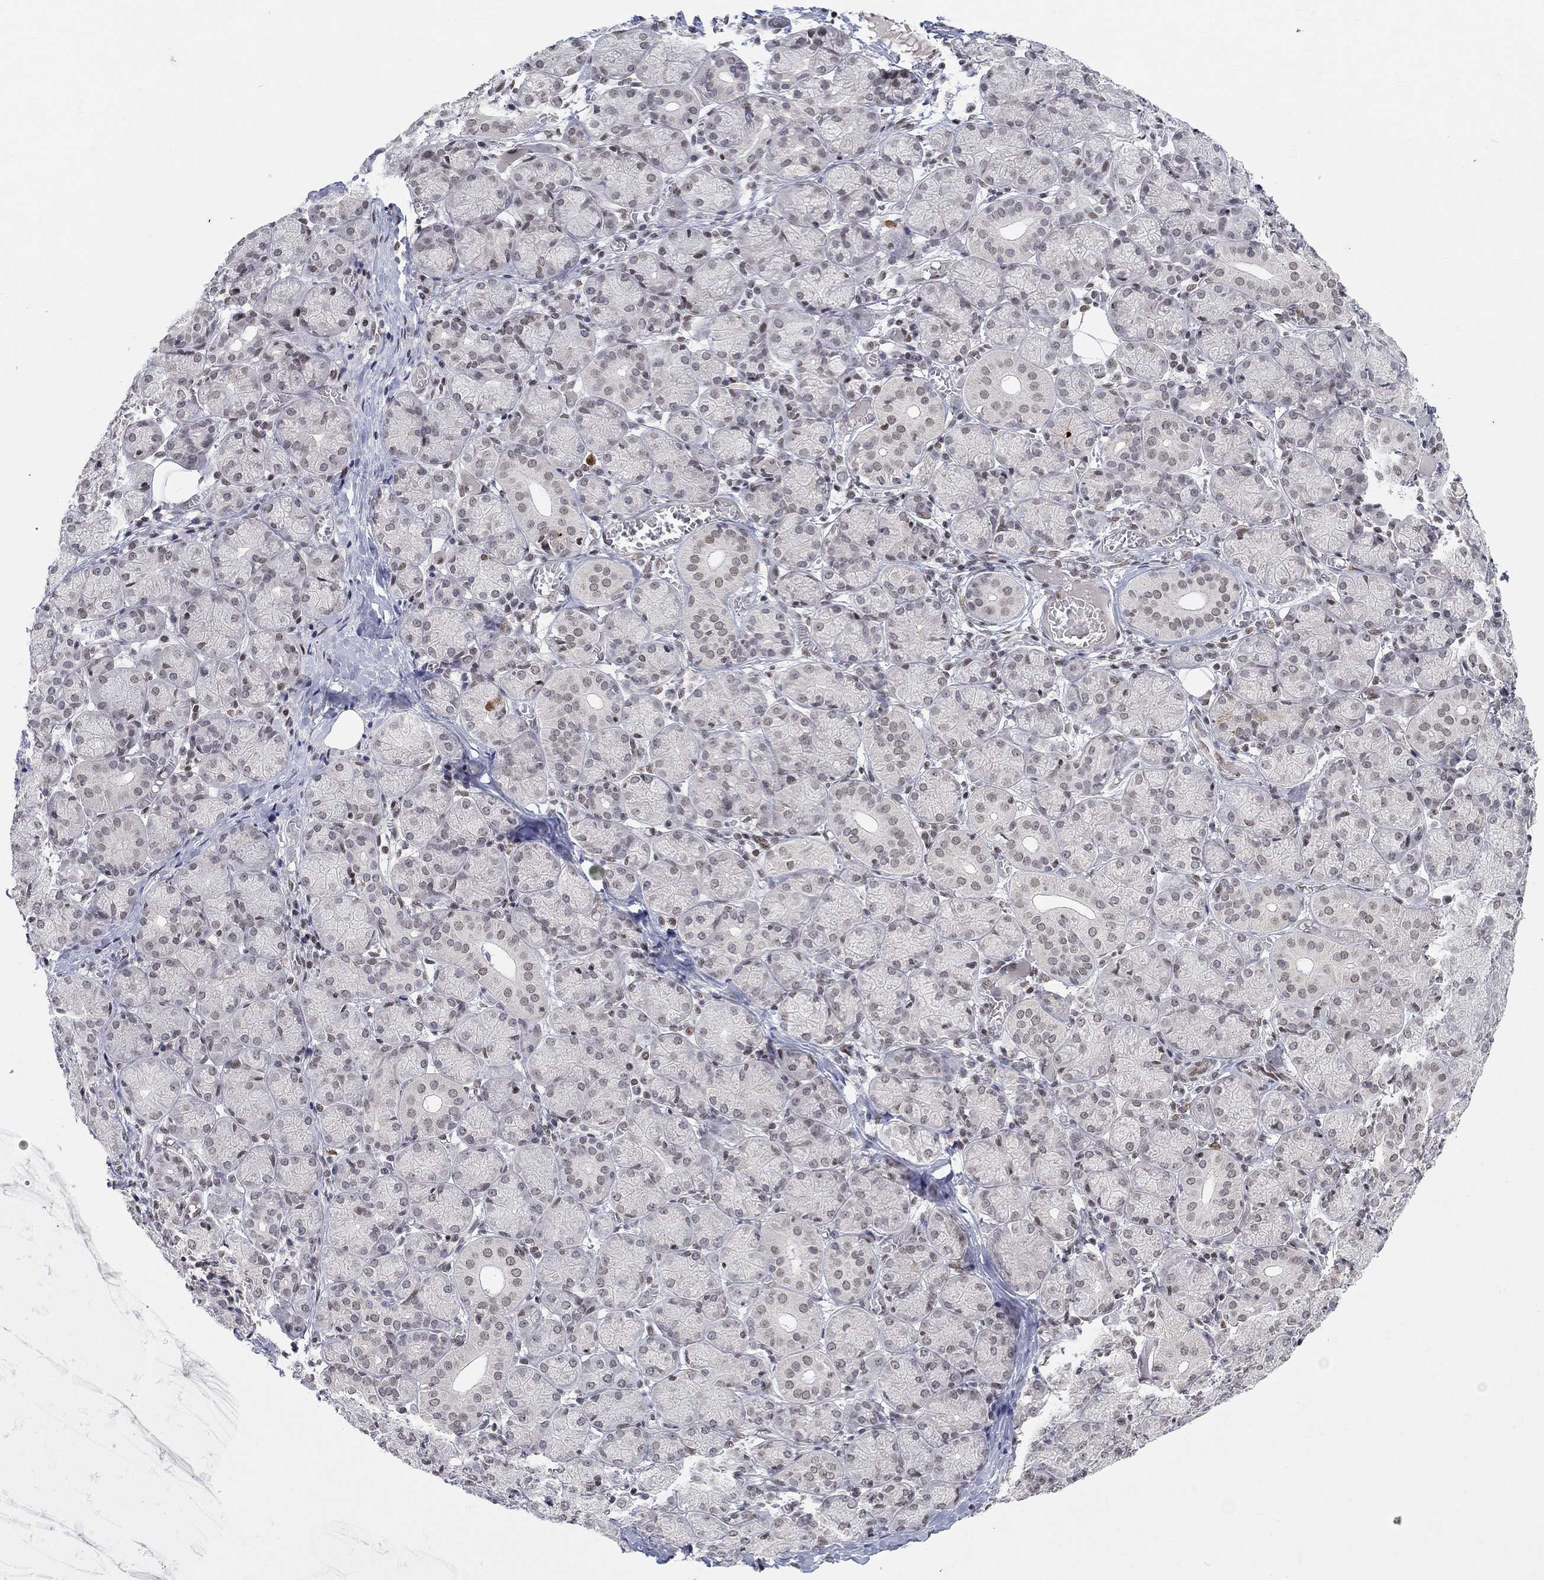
{"staining": {"intensity": "moderate", "quantity": "<25%", "location": "nuclear"}, "tissue": "salivary gland", "cell_type": "Glandular cells", "image_type": "normal", "snomed": [{"axis": "morphology", "description": "Normal tissue, NOS"}, {"axis": "topography", "description": "Salivary gland"}, {"axis": "topography", "description": "Peripheral nerve tissue"}], "caption": "Protein positivity by IHC reveals moderate nuclear positivity in about <25% of glandular cells in unremarkable salivary gland. (DAB (3,3'-diaminobenzidine) = brown stain, brightfield microscopy at high magnification).", "gene": "KLF12", "patient": {"sex": "female", "age": 24}}